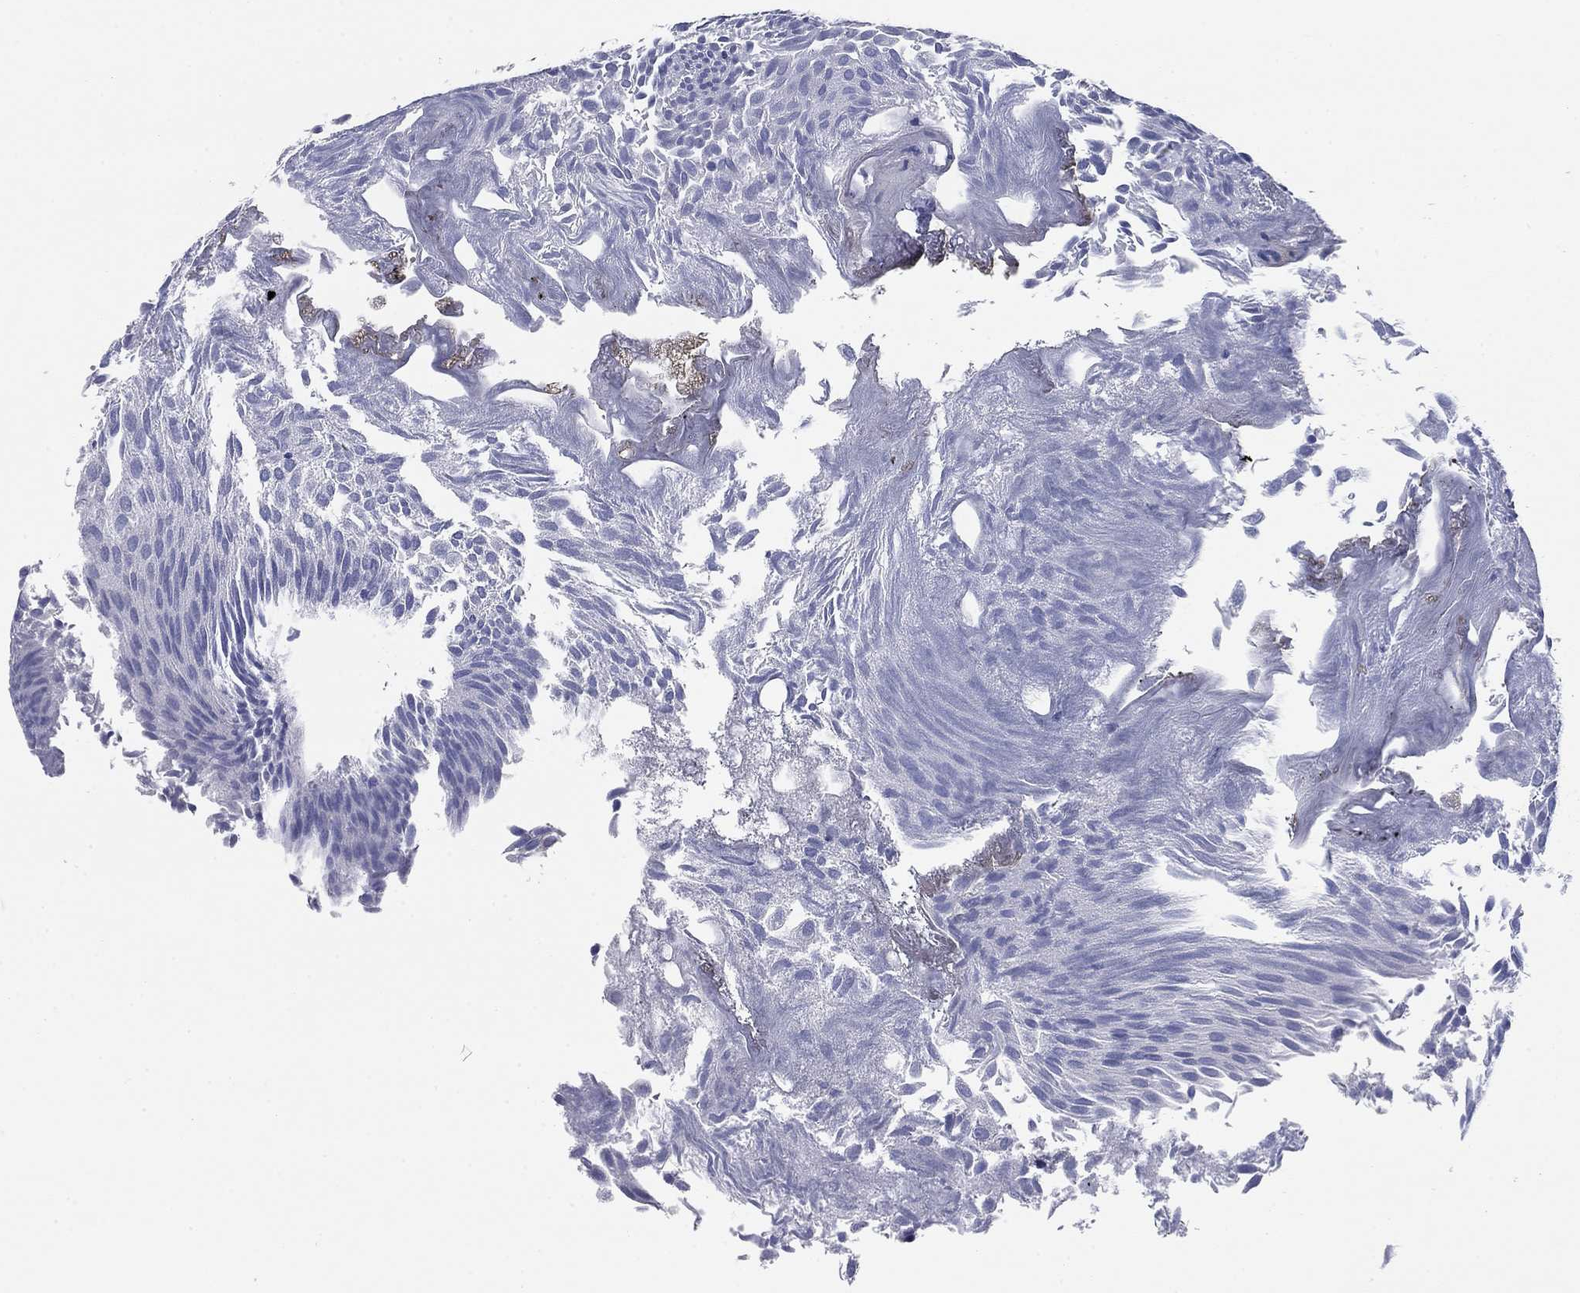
{"staining": {"intensity": "negative", "quantity": "none", "location": "none"}, "tissue": "urothelial cancer", "cell_type": "Tumor cells", "image_type": "cancer", "snomed": [{"axis": "morphology", "description": "Urothelial carcinoma, Low grade"}, {"axis": "topography", "description": "Urinary bladder"}], "caption": "DAB (3,3'-diaminobenzidine) immunohistochemical staining of human urothelial cancer exhibits no significant positivity in tumor cells.", "gene": "STMN1", "patient": {"sex": "male", "age": 52}}